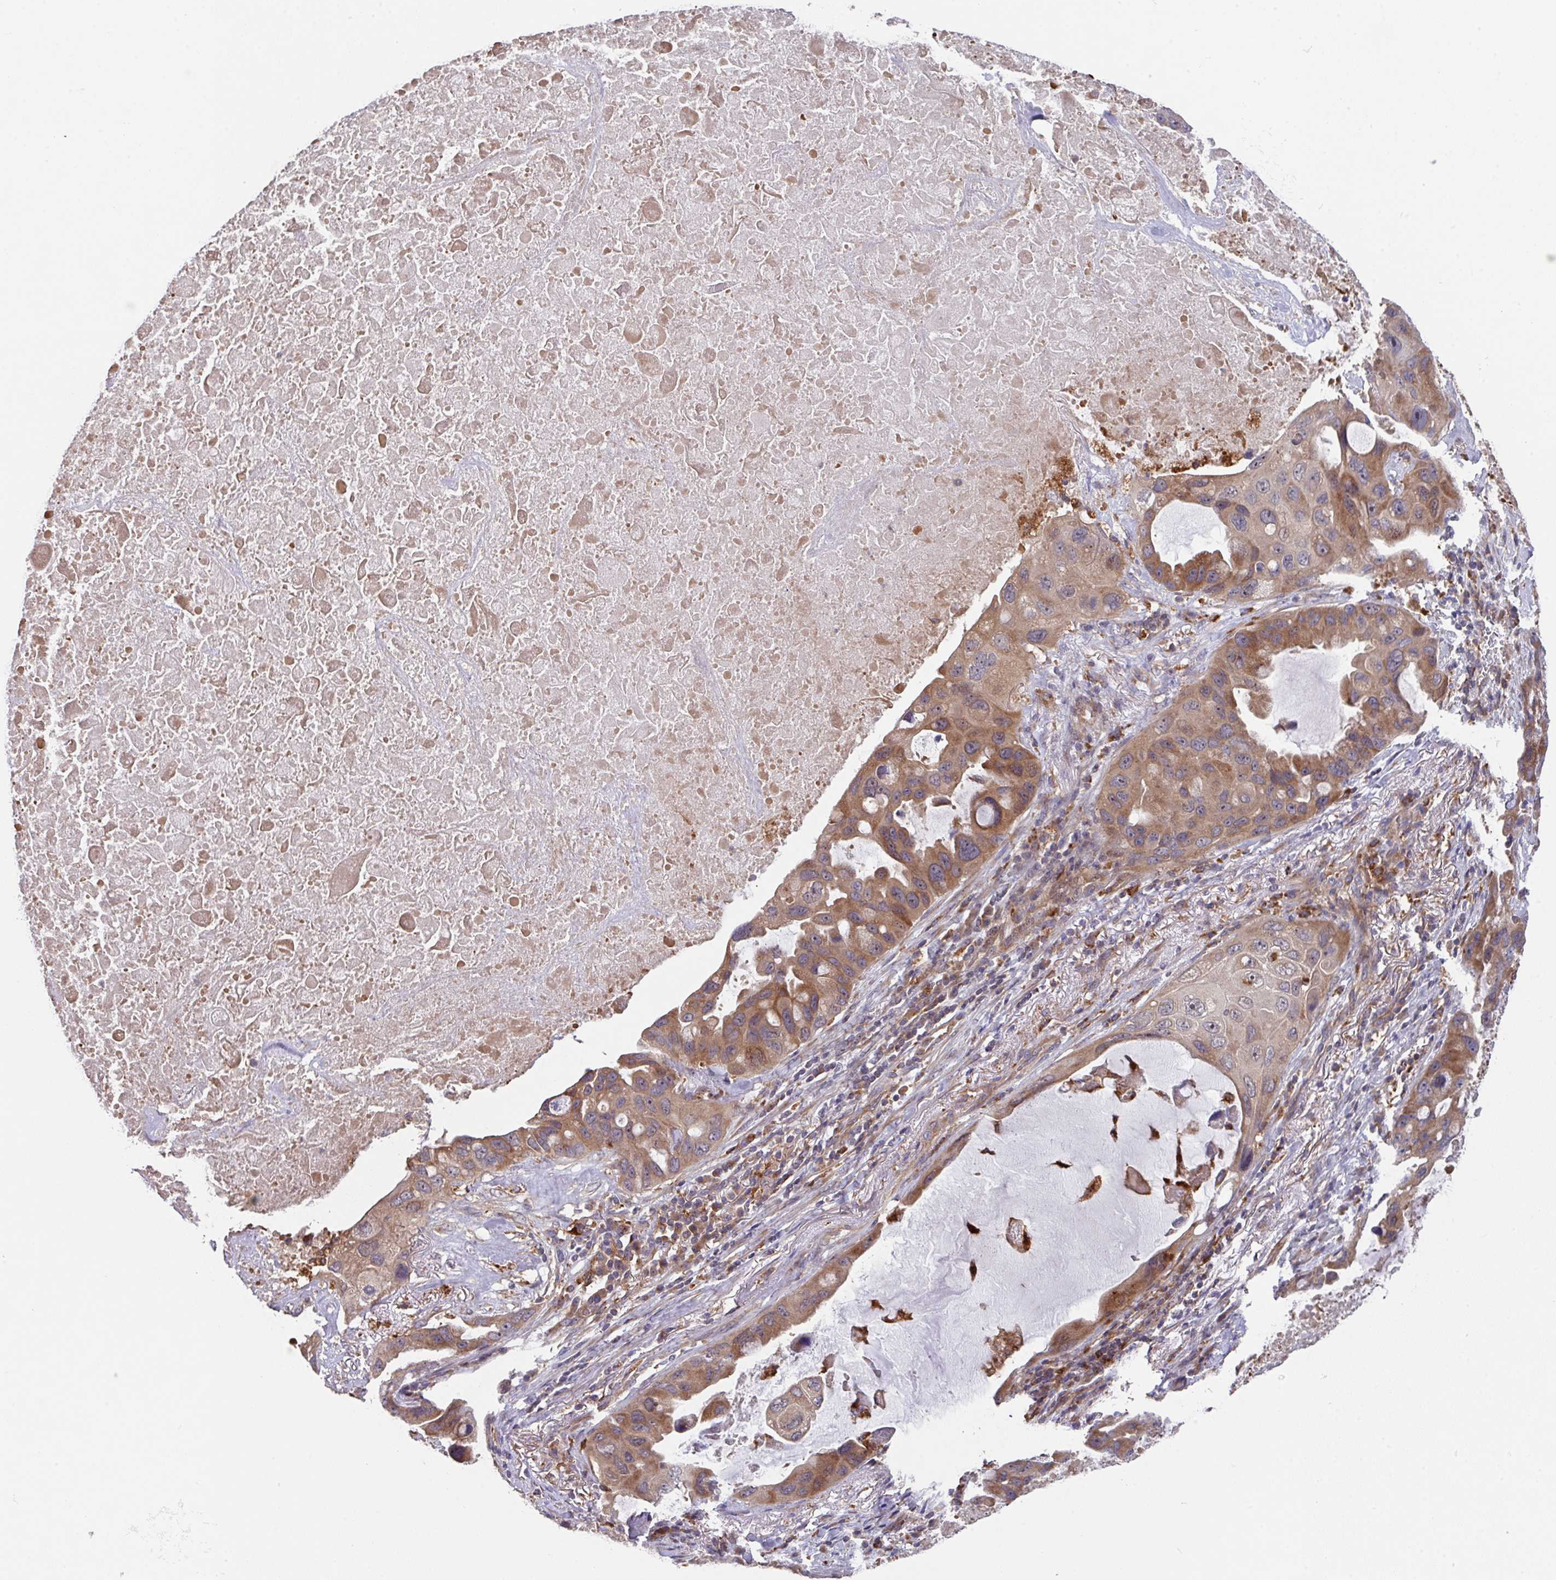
{"staining": {"intensity": "moderate", "quantity": ">75%", "location": "cytoplasmic/membranous"}, "tissue": "lung cancer", "cell_type": "Tumor cells", "image_type": "cancer", "snomed": [{"axis": "morphology", "description": "Squamous cell carcinoma, NOS"}, {"axis": "topography", "description": "Lung"}], "caption": "The immunohistochemical stain labels moderate cytoplasmic/membranous staining in tumor cells of lung cancer tissue. Using DAB (brown) and hematoxylin (blue) stains, captured at high magnification using brightfield microscopy.", "gene": "TRIM14", "patient": {"sex": "female", "age": 73}}